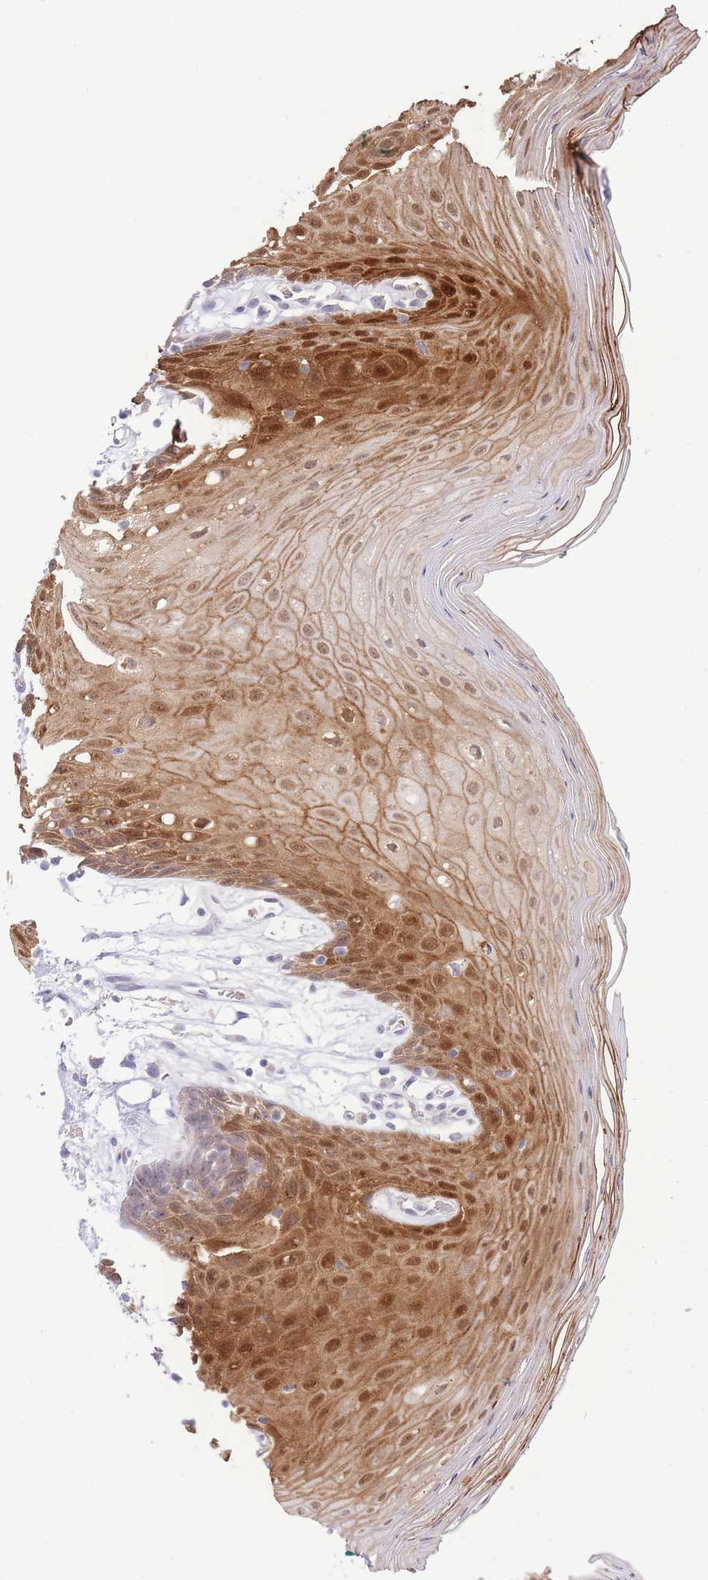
{"staining": {"intensity": "strong", "quantity": "25%-75%", "location": "cytoplasmic/membranous,nuclear"}, "tissue": "oral mucosa", "cell_type": "Squamous epithelial cells", "image_type": "normal", "snomed": [{"axis": "morphology", "description": "Normal tissue, NOS"}, {"axis": "topography", "description": "Oral tissue"}, {"axis": "topography", "description": "Tounge, NOS"}], "caption": "Immunohistochemistry (IHC) of normal oral mucosa exhibits high levels of strong cytoplasmic/membranous,nuclear expression in approximately 25%-75% of squamous epithelial cells.", "gene": "FBXO46", "patient": {"sex": "female", "age": 59}}